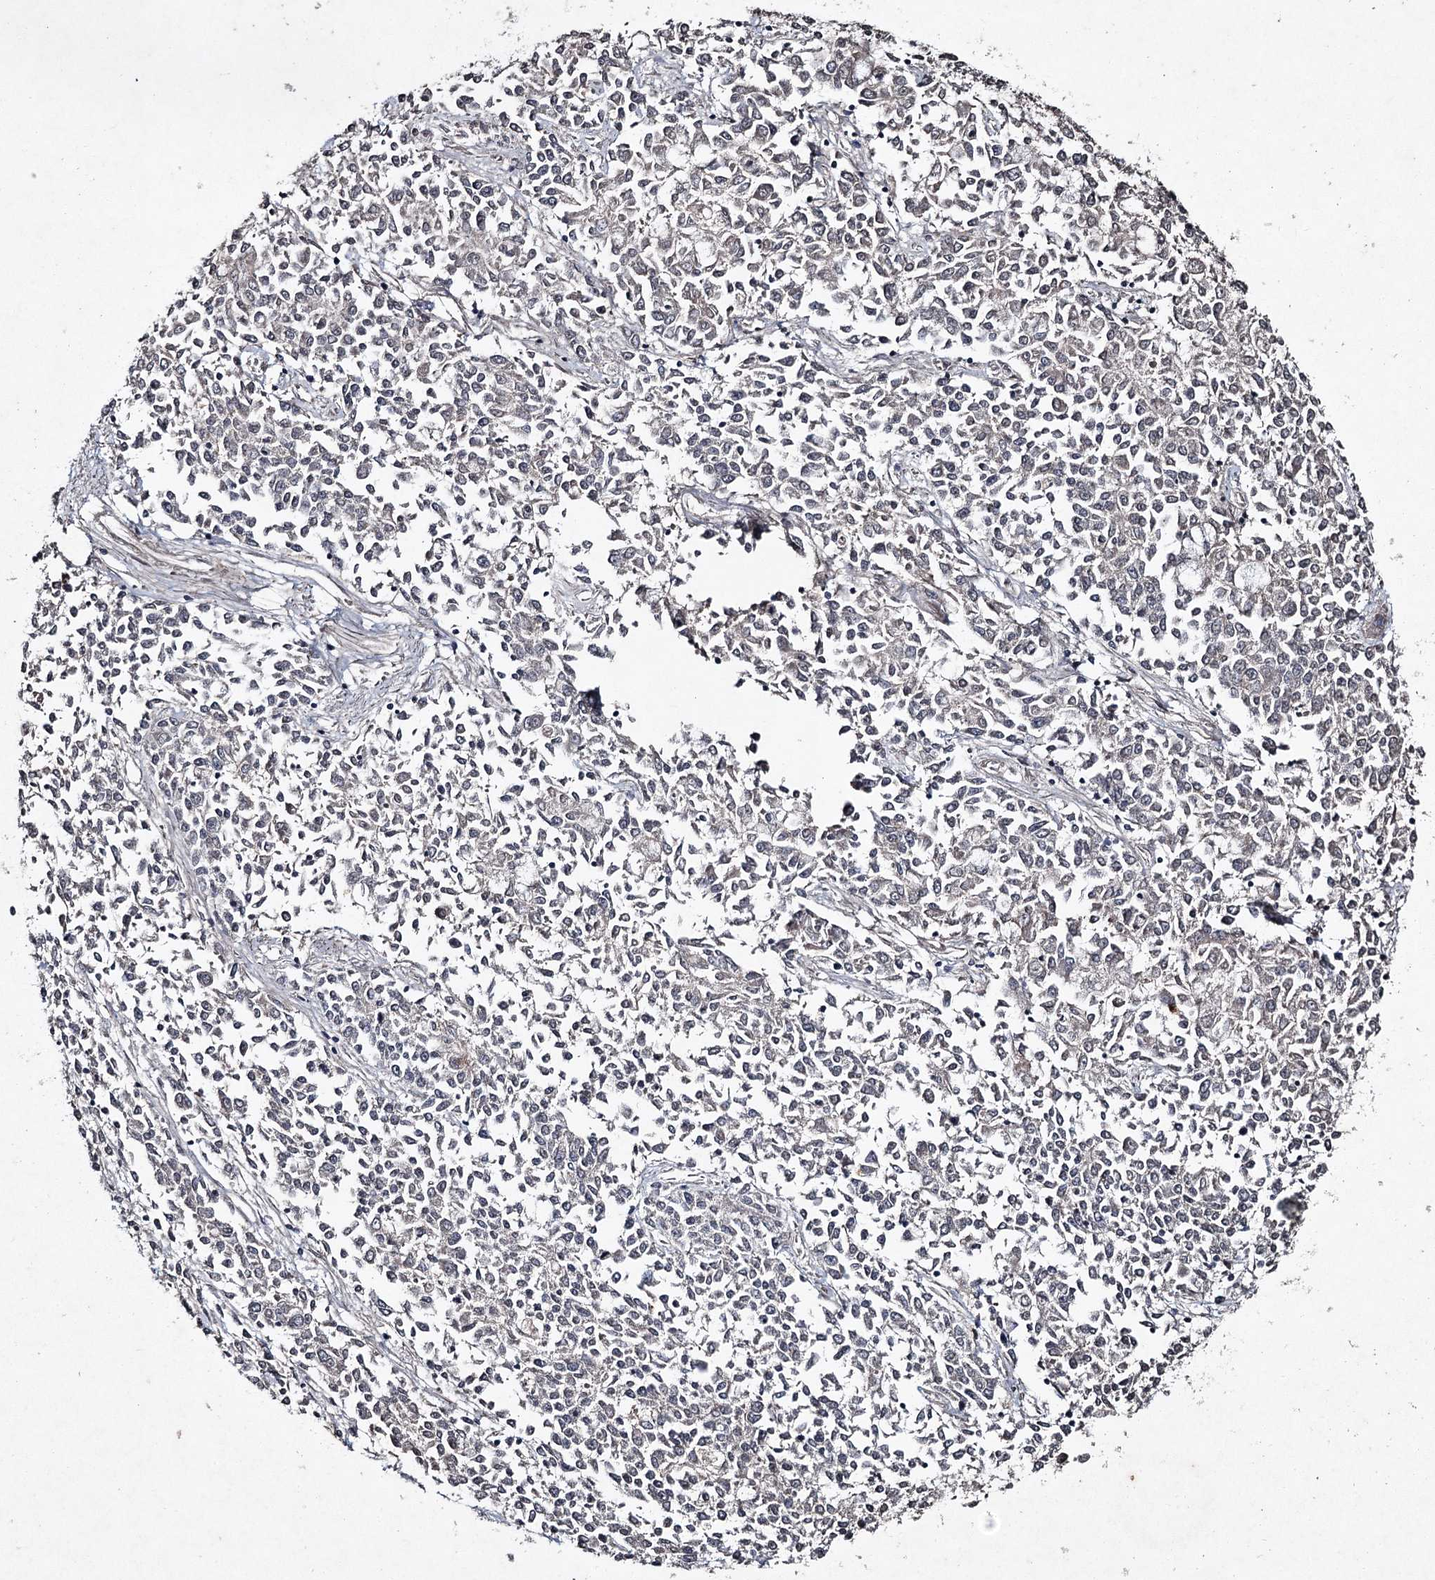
{"staining": {"intensity": "weak", "quantity": "<25%", "location": "cytoplasmic/membranous"}, "tissue": "endometrial cancer", "cell_type": "Tumor cells", "image_type": "cancer", "snomed": [{"axis": "morphology", "description": "Adenocarcinoma, NOS"}, {"axis": "topography", "description": "Endometrium"}], "caption": "Image shows no protein staining in tumor cells of endometrial adenocarcinoma tissue. (DAB (3,3'-diaminobenzidine) immunohistochemistry, high magnification).", "gene": "PGLYRP2", "patient": {"sex": "female", "age": 50}}